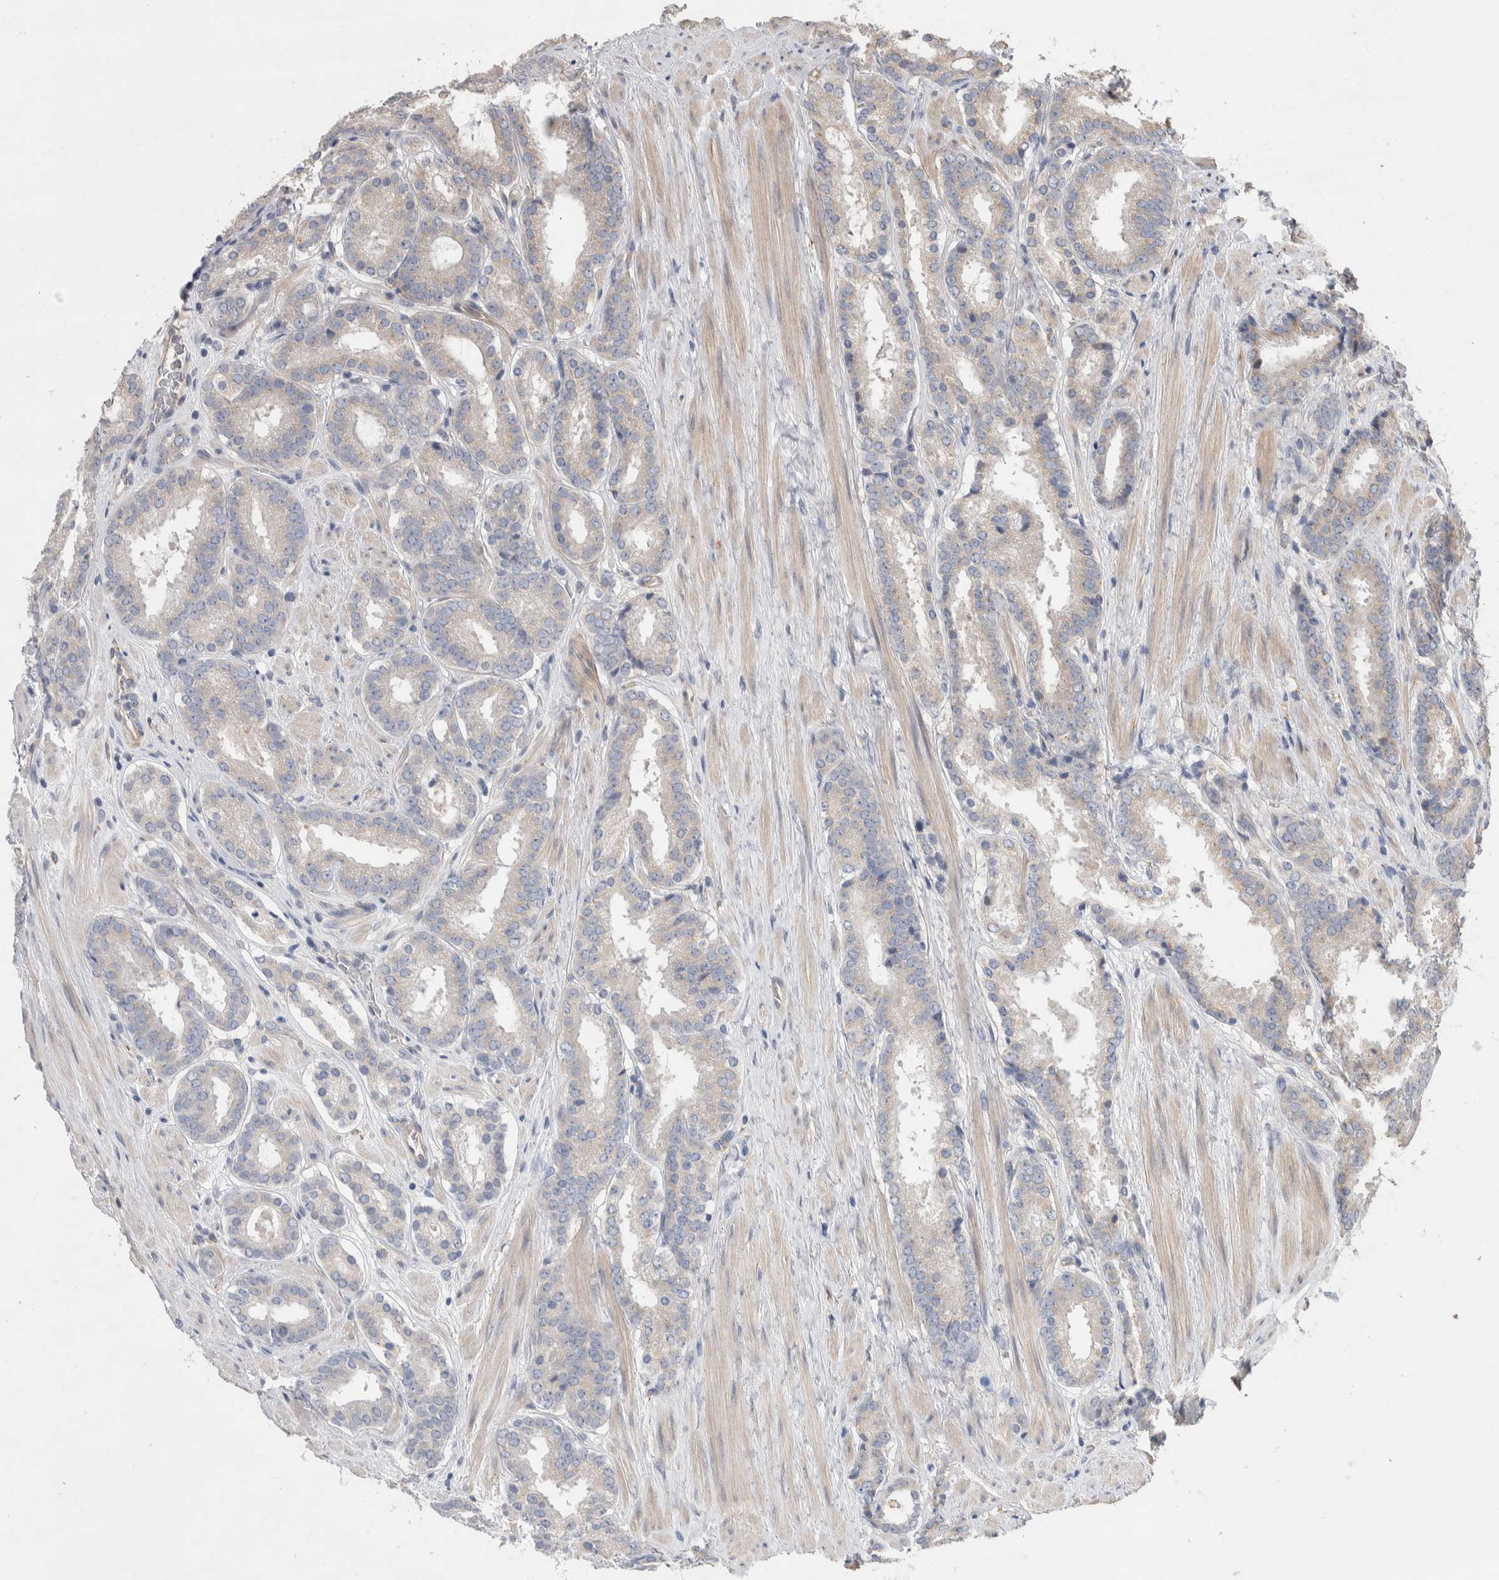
{"staining": {"intensity": "negative", "quantity": "none", "location": "none"}, "tissue": "prostate cancer", "cell_type": "Tumor cells", "image_type": "cancer", "snomed": [{"axis": "morphology", "description": "Adenocarcinoma, Low grade"}, {"axis": "topography", "description": "Prostate"}], "caption": "IHC of prostate cancer shows no expression in tumor cells.", "gene": "GCNA", "patient": {"sex": "male", "age": 69}}